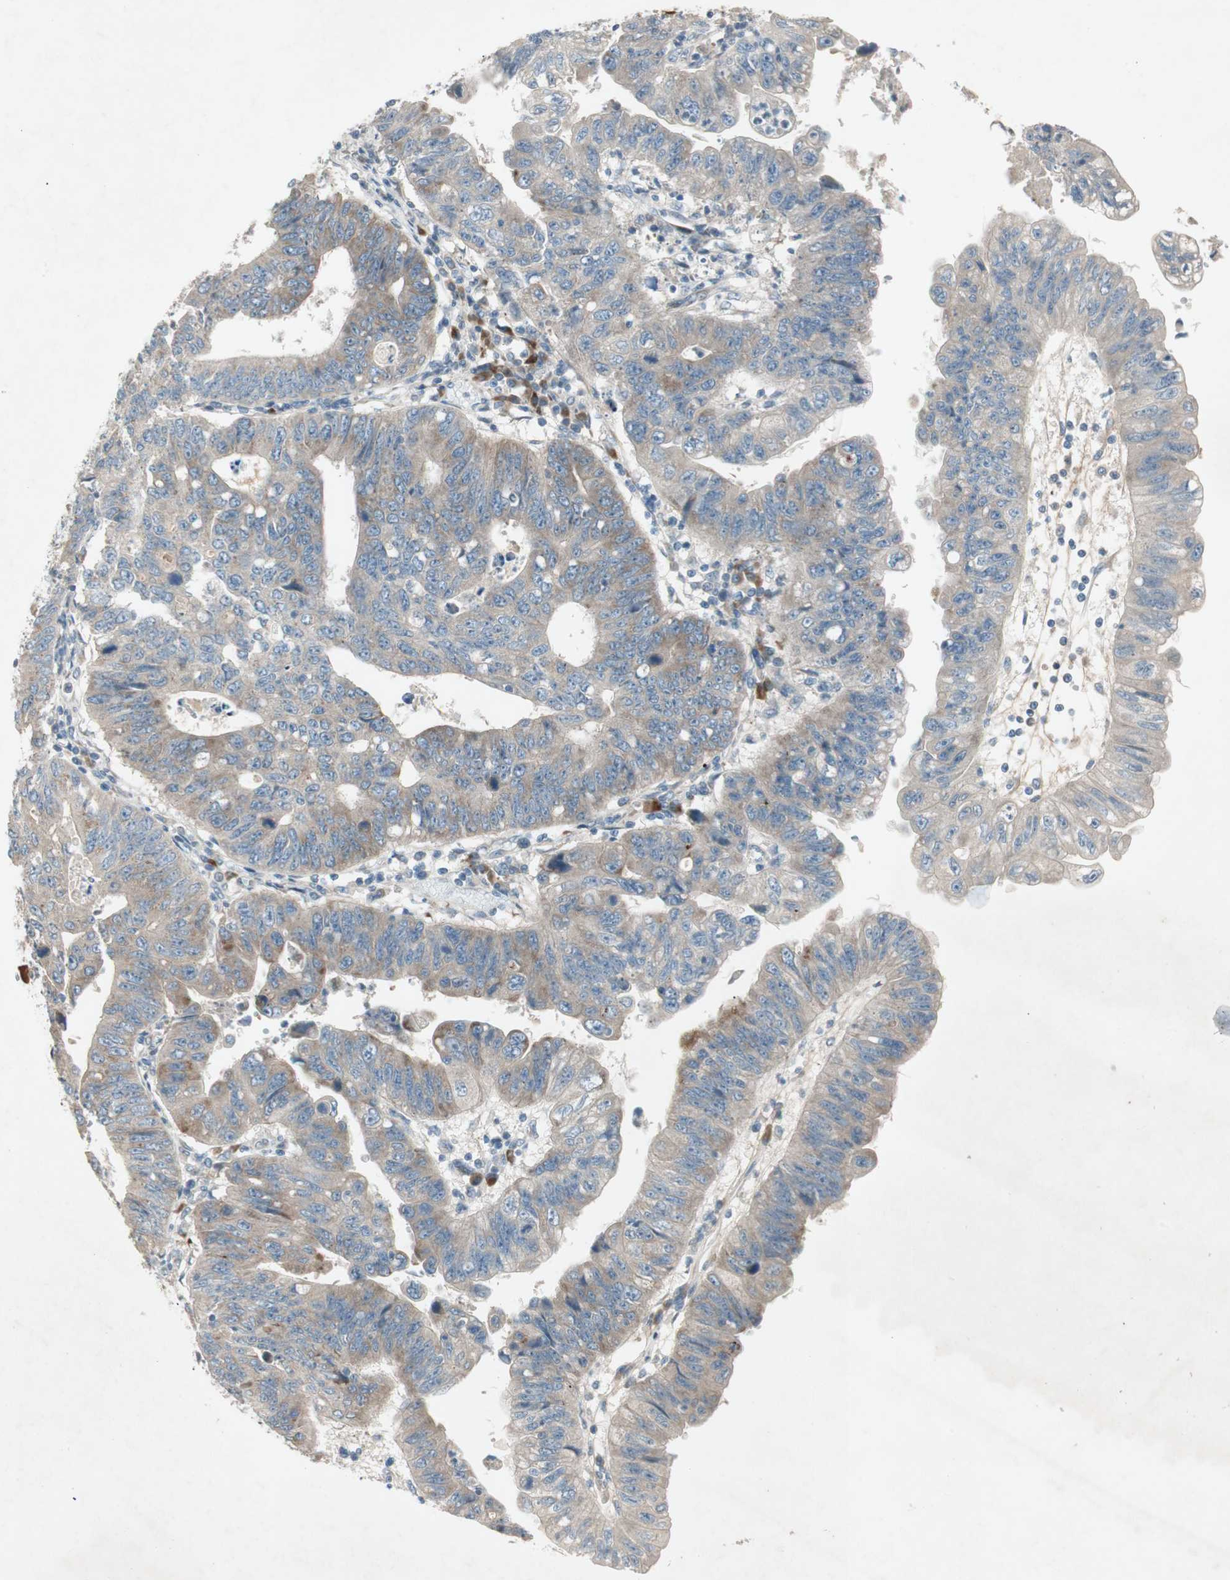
{"staining": {"intensity": "weak", "quantity": ">75%", "location": "cytoplasmic/membranous"}, "tissue": "stomach cancer", "cell_type": "Tumor cells", "image_type": "cancer", "snomed": [{"axis": "morphology", "description": "Adenocarcinoma, NOS"}, {"axis": "topography", "description": "Stomach"}], "caption": "This histopathology image reveals stomach adenocarcinoma stained with immunohistochemistry (IHC) to label a protein in brown. The cytoplasmic/membranous of tumor cells show weak positivity for the protein. Nuclei are counter-stained blue.", "gene": "APOO", "patient": {"sex": "male", "age": 59}}